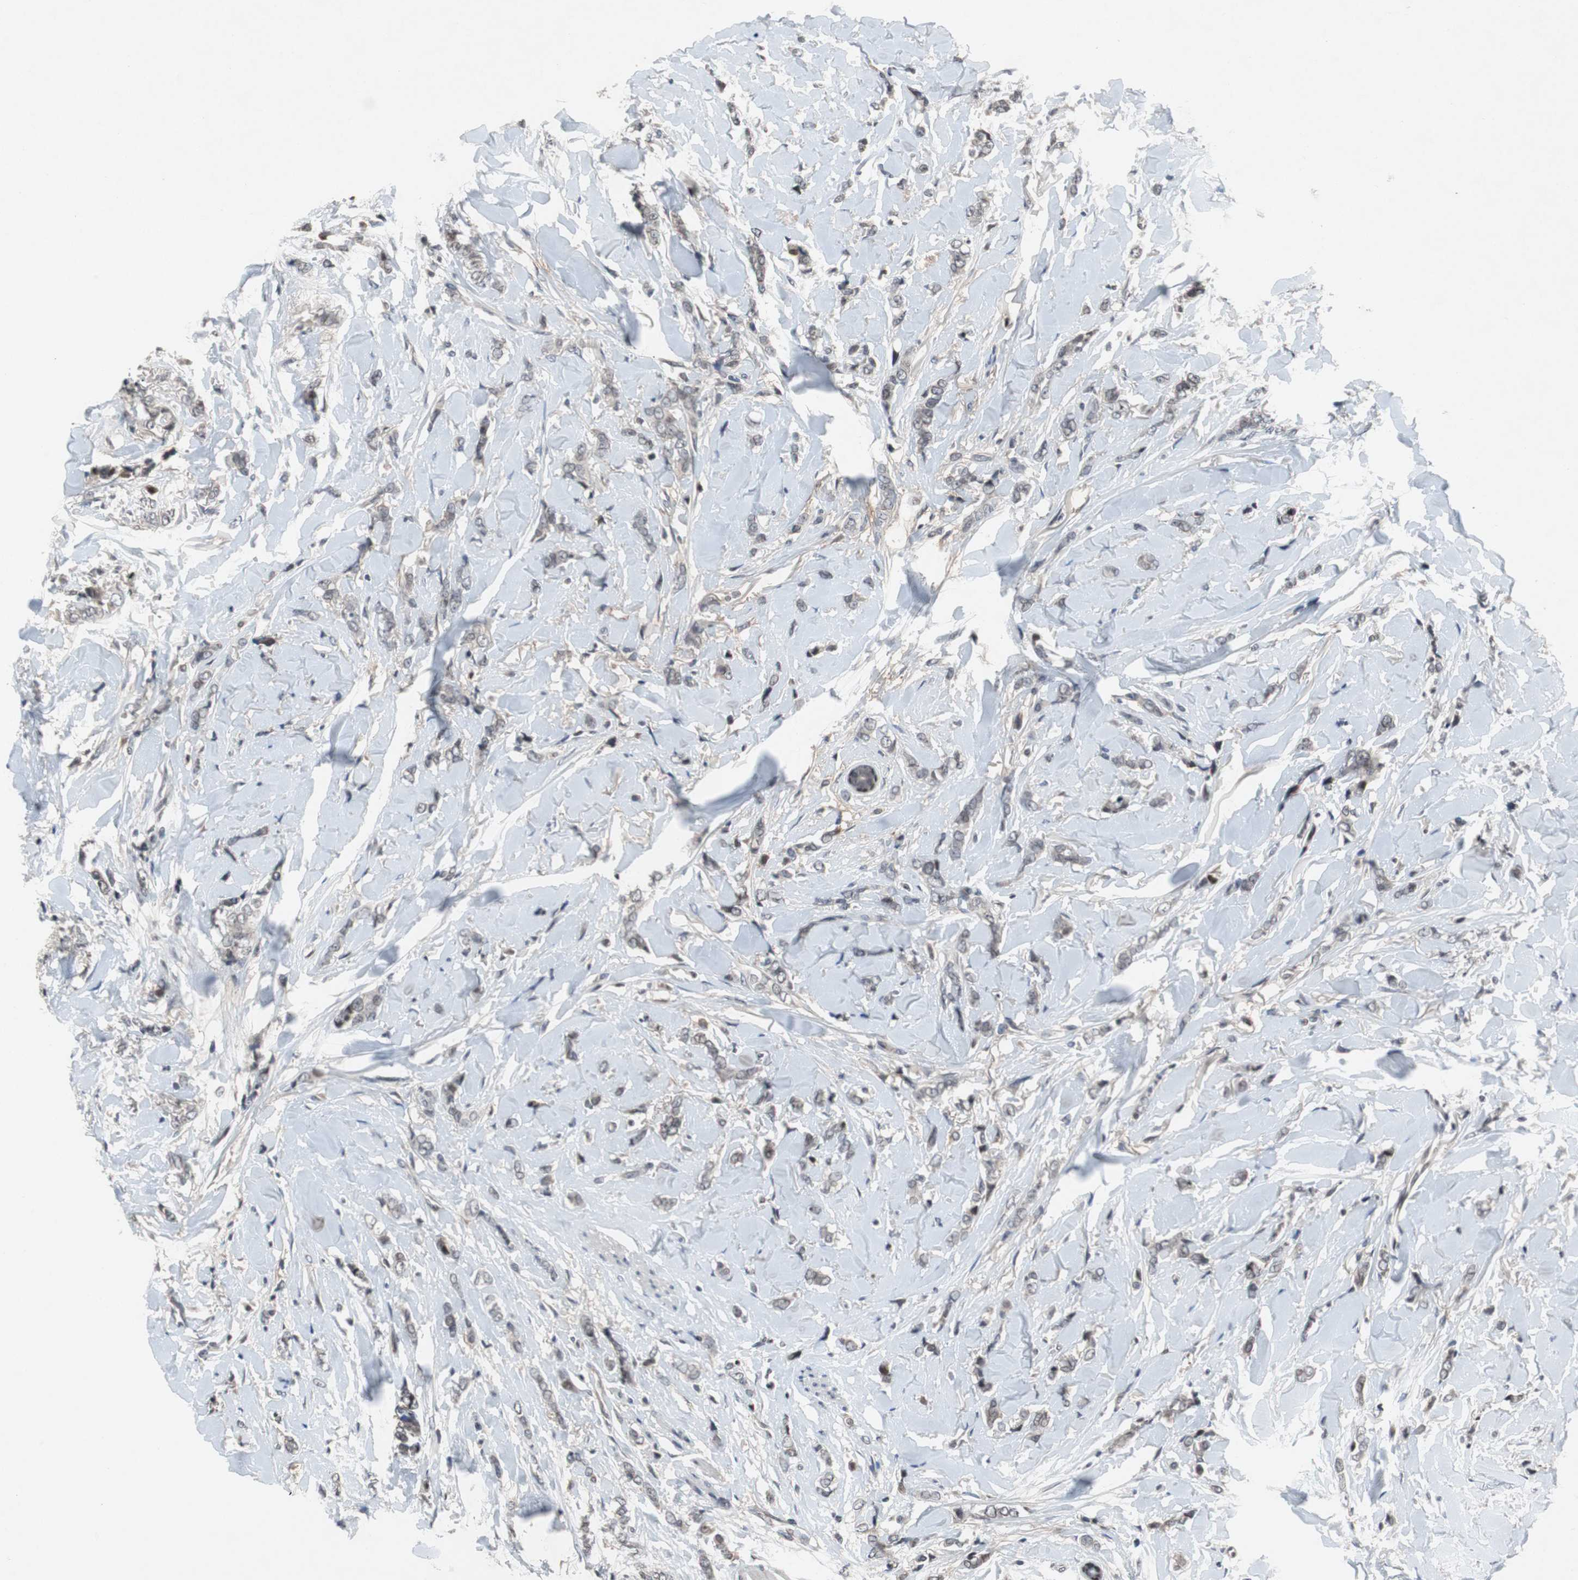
{"staining": {"intensity": "moderate", "quantity": "25%-75%", "location": "cytoplasmic/membranous,nuclear"}, "tissue": "breast cancer", "cell_type": "Tumor cells", "image_type": "cancer", "snomed": [{"axis": "morphology", "description": "Lobular carcinoma"}, {"axis": "topography", "description": "Skin"}, {"axis": "topography", "description": "Breast"}], "caption": "Breast cancer stained for a protein exhibits moderate cytoplasmic/membranous and nuclear positivity in tumor cells.", "gene": "TP63", "patient": {"sex": "female", "age": 46}}